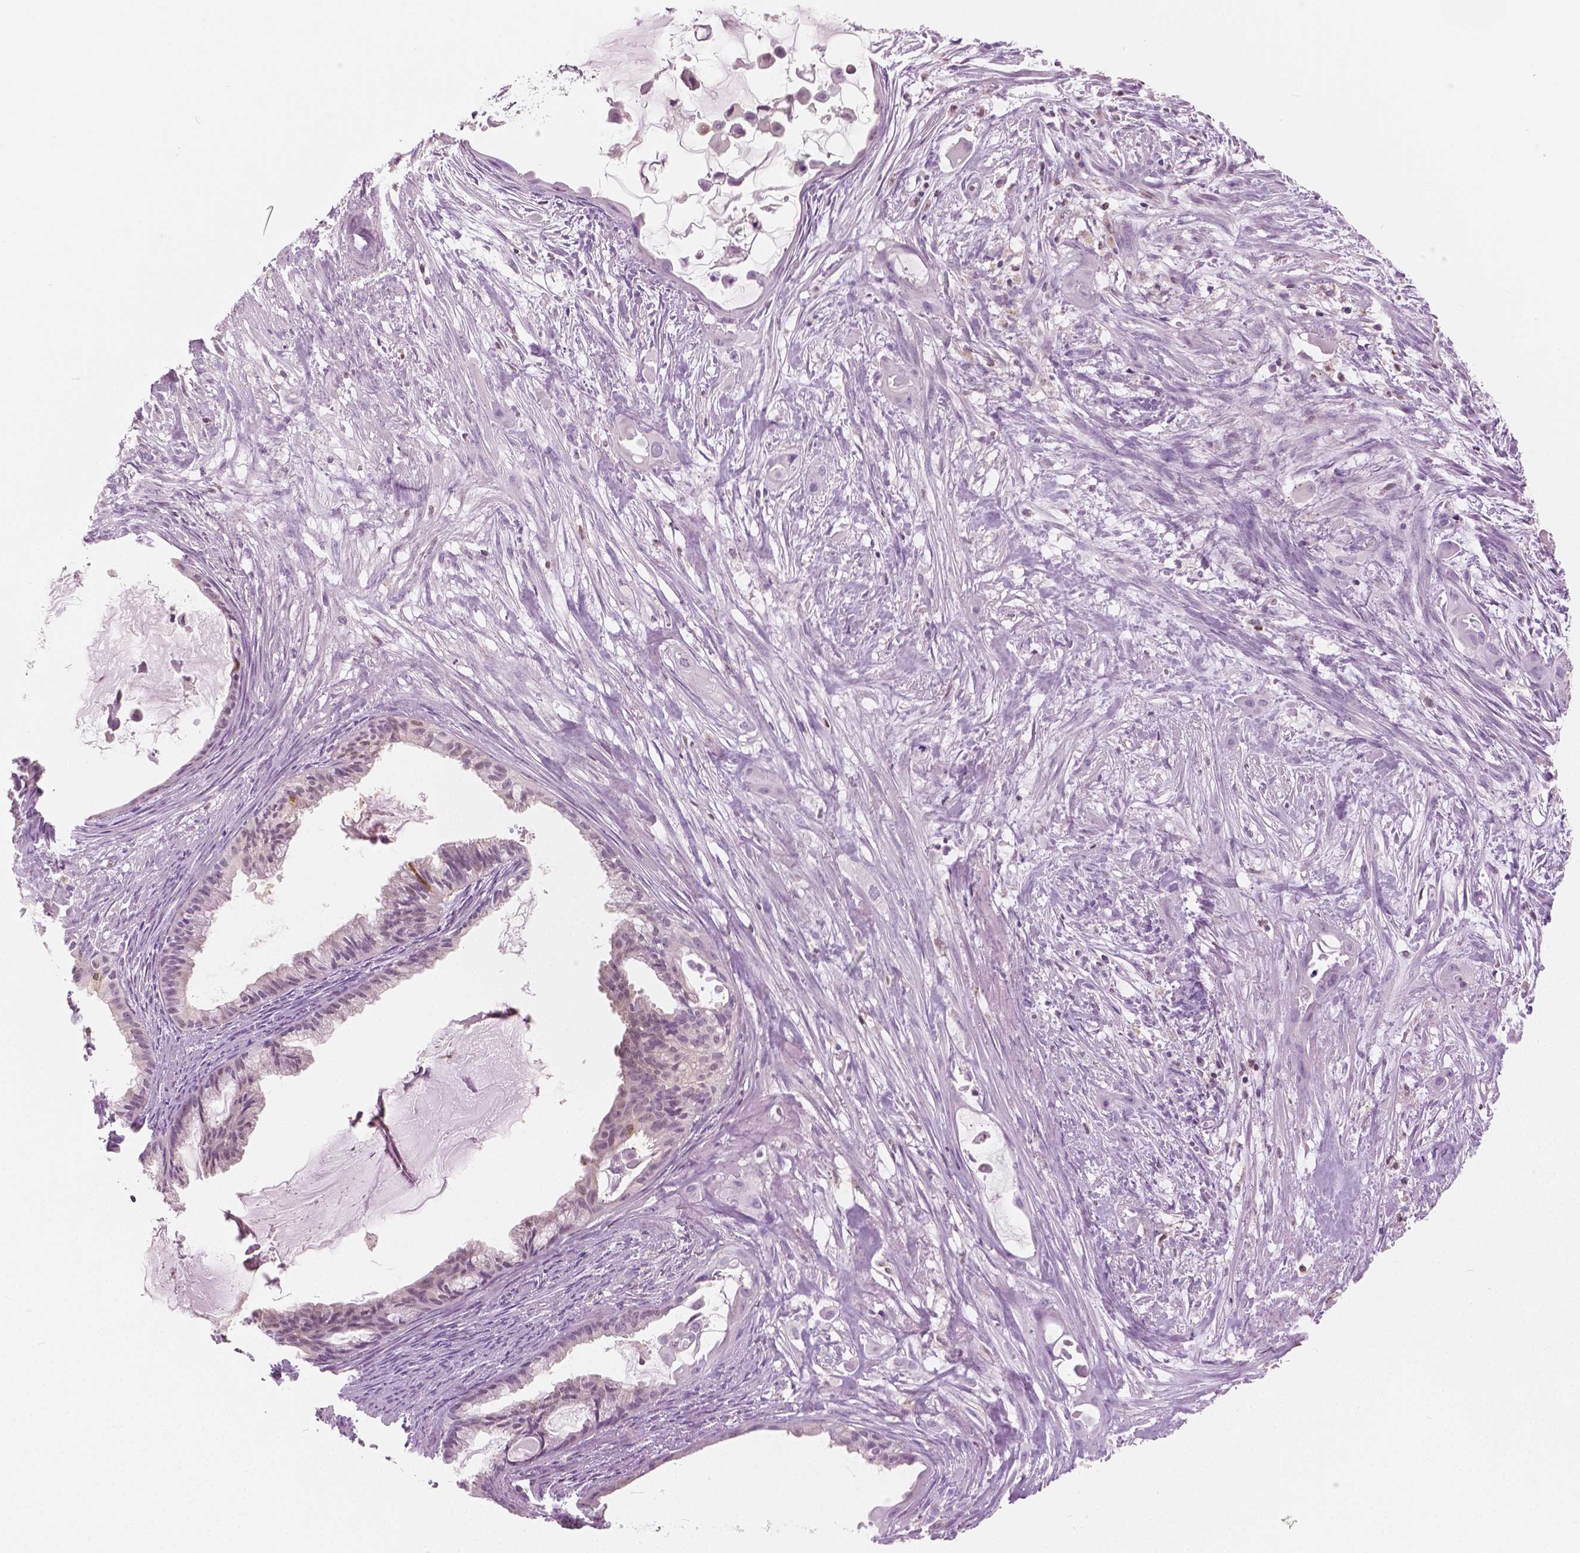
{"staining": {"intensity": "negative", "quantity": "none", "location": "none"}, "tissue": "endometrial cancer", "cell_type": "Tumor cells", "image_type": "cancer", "snomed": [{"axis": "morphology", "description": "Adenocarcinoma, NOS"}, {"axis": "topography", "description": "Endometrium"}], "caption": "Photomicrograph shows no significant protein expression in tumor cells of adenocarcinoma (endometrial).", "gene": "GALM", "patient": {"sex": "female", "age": 86}}